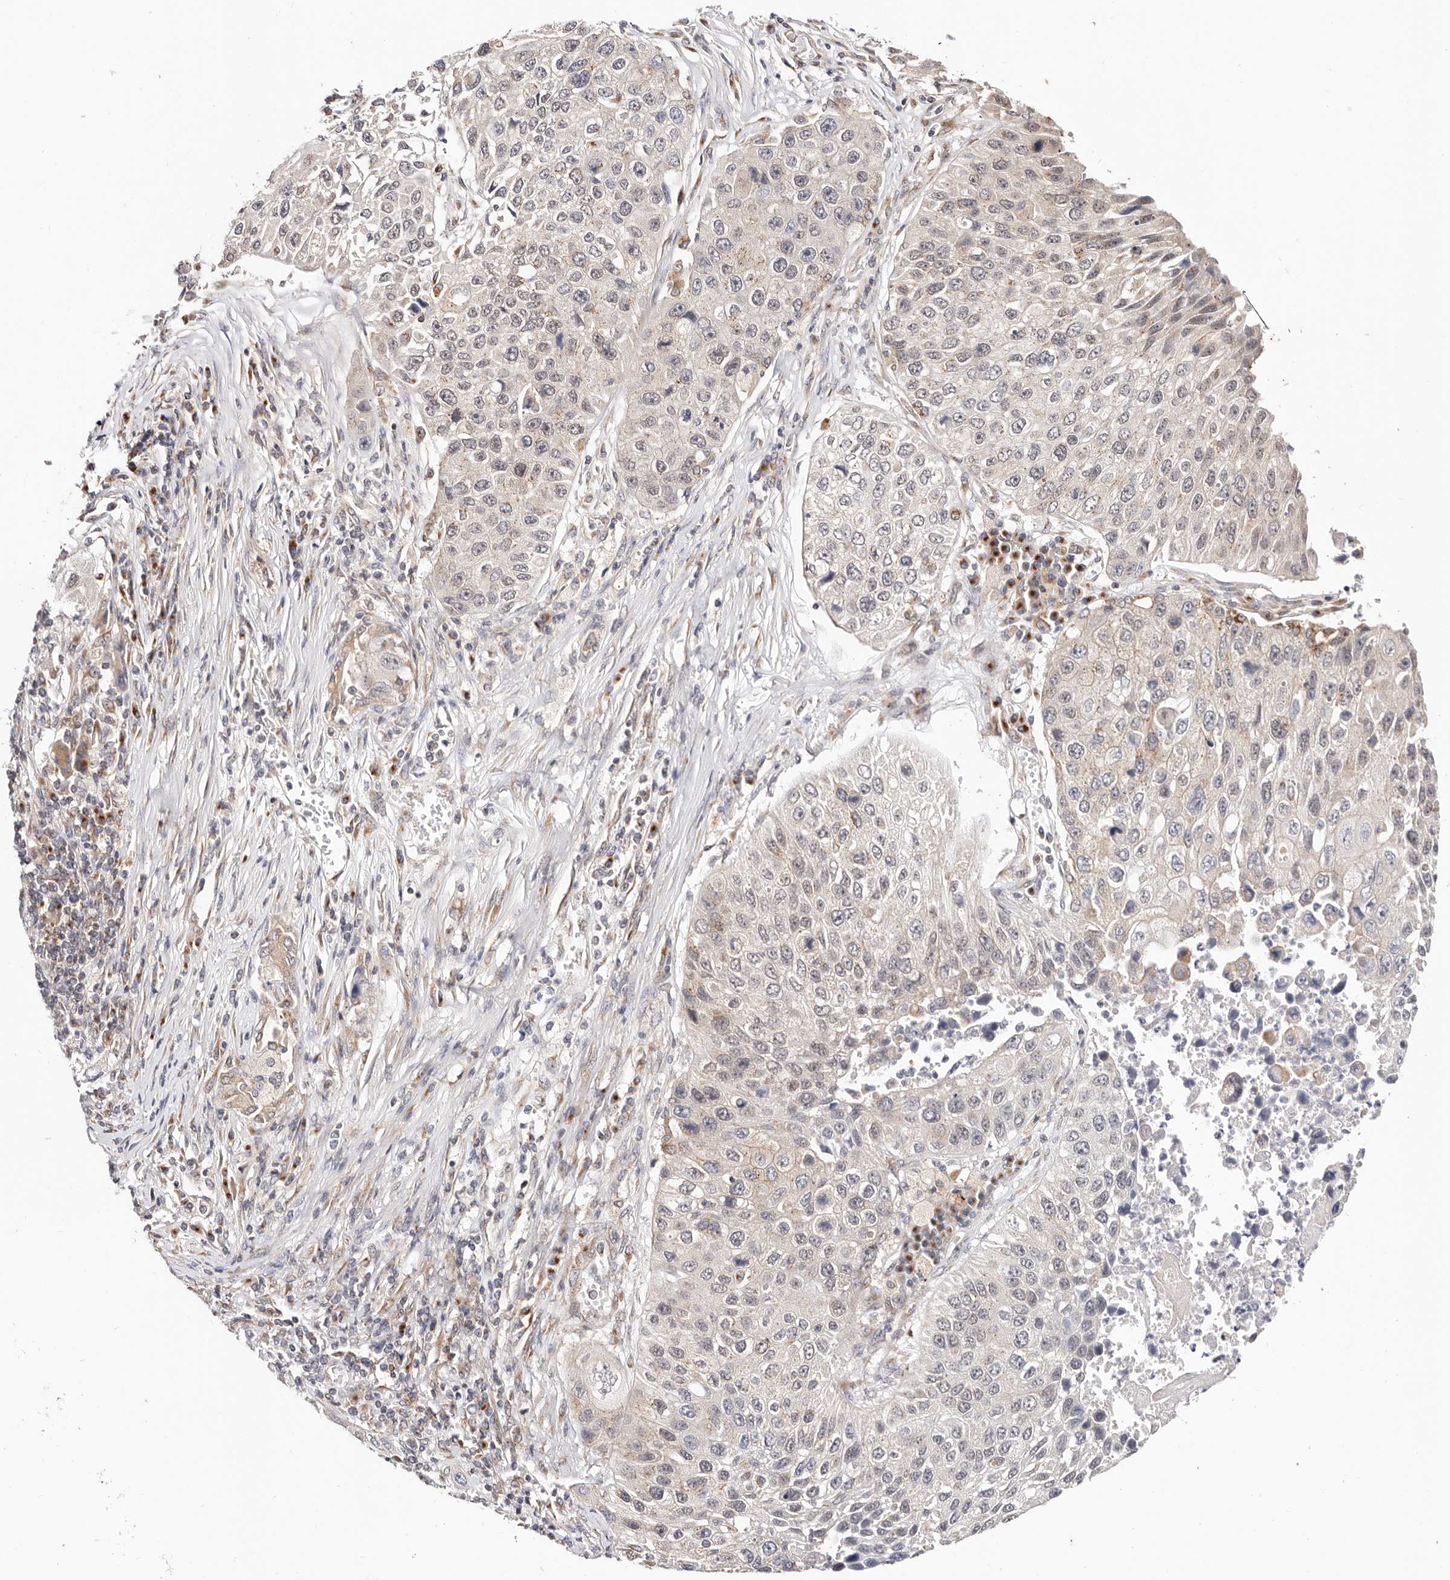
{"staining": {"intensity": "weak", "quantity": "<25%", "location": "cytoplasmic/membranous"}, "tissue": "lung cancer", "cell_type": "Tumor cells", "image_type": "cancer", "snomed": [{"axis": "morphology", "description": "Squamous cell carcinoma, NOS"}, {"axis": "topography", "description": "Lung"}], "caption": "There is no significant expression in tumor cells of lung squamous cell carcinoma.", "gene": "VIPAS39", "patient": {"sex": "male", "age": 61}}